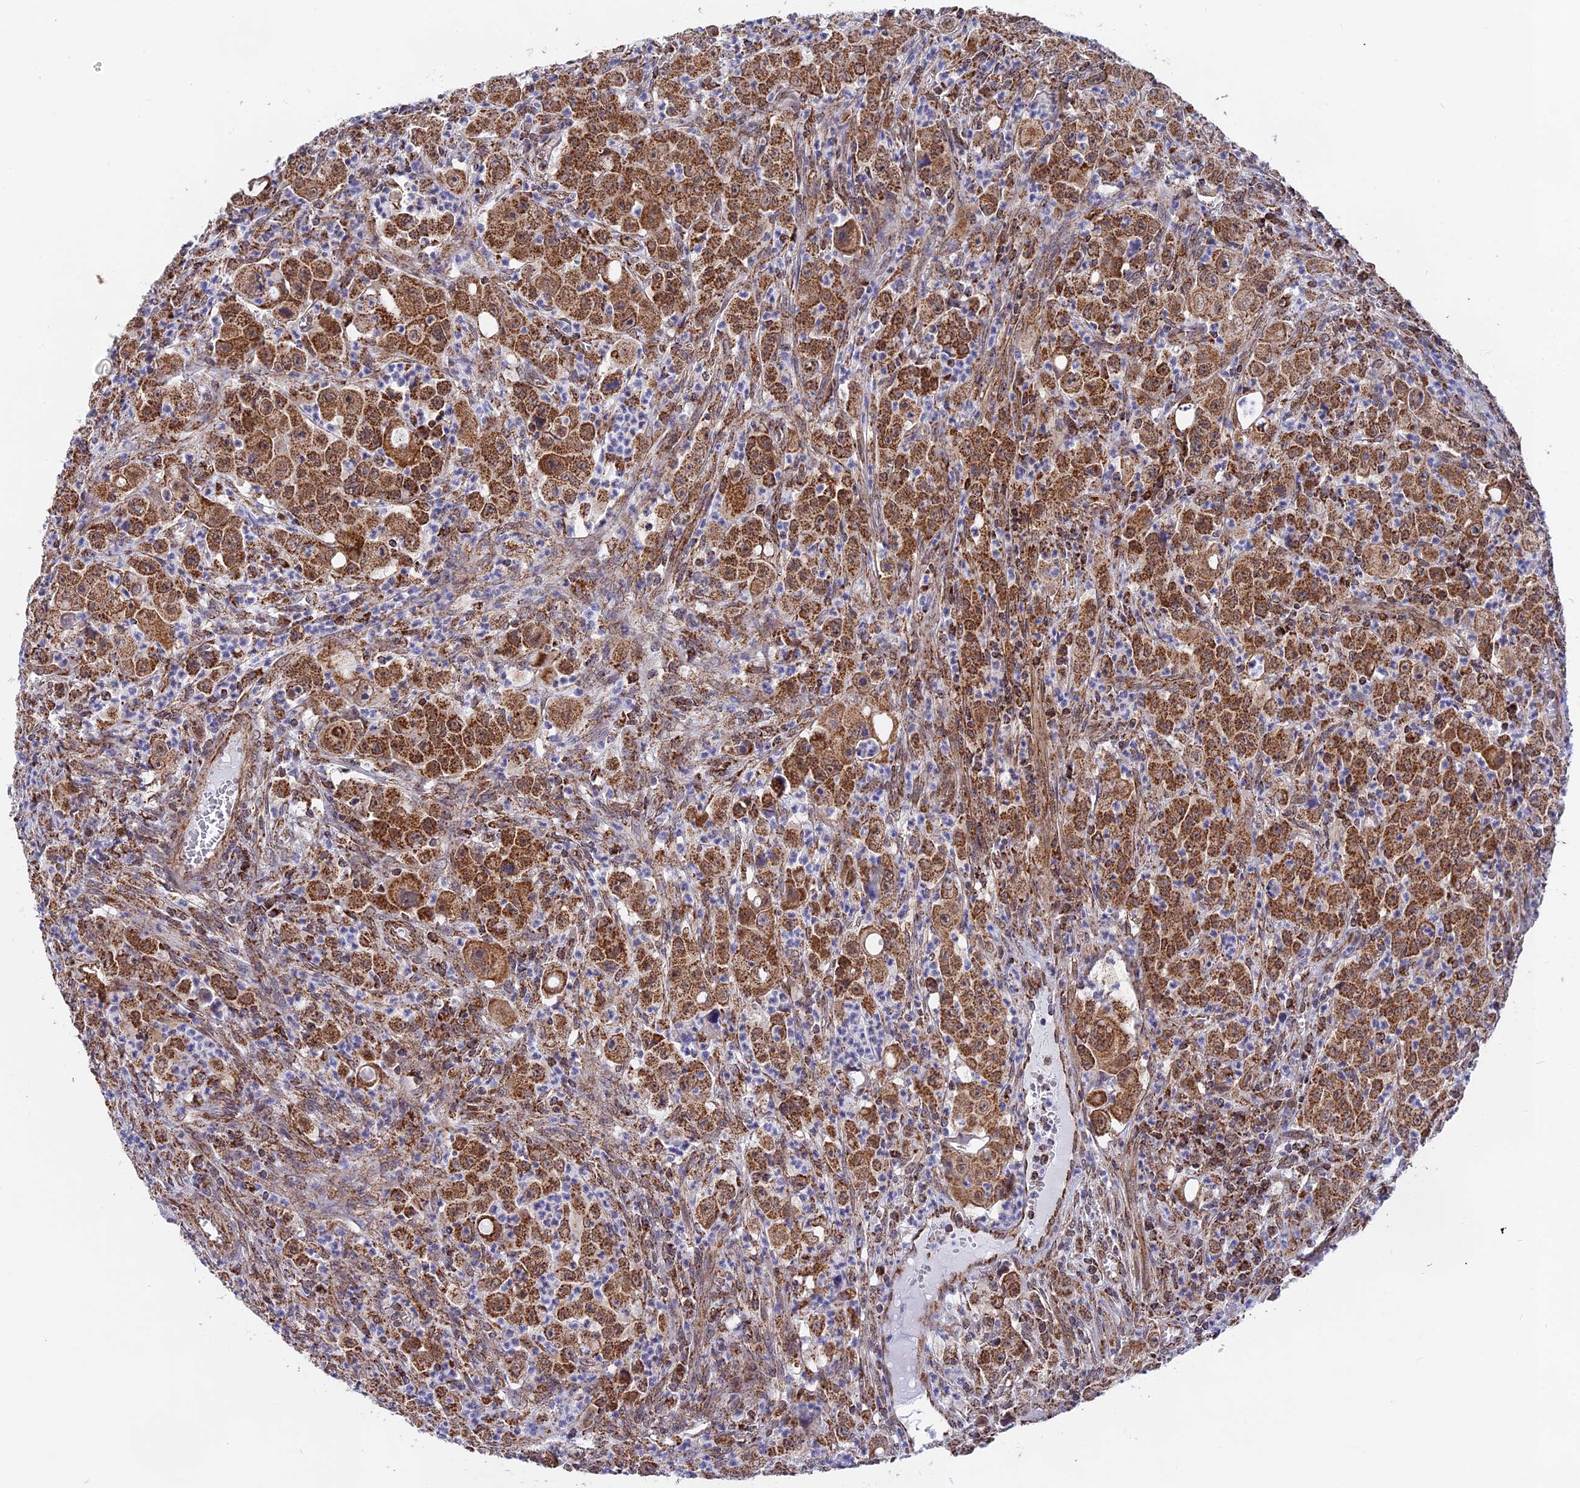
{"staining": {"intensity": "strong", "quantity": ">75%", "location": "cytoplasmic/membranous"}, "tissue": "colorectal cancer", "cell_type": "Tumor cells", "image_type": "cancer", "snomed": [{"axis": "morphology", "description": "Adenocarcinoma, NOS"}, {"axis": "topography", "description": "Colon"}], "caption": "The image demonstrates immunohistochemical staining of adenocarcinoma (colorectal). There is strong cytoplasmic/membranous positivity is seen in approximately >75% of tumor cells. The staining is performed using DAB (3,3'-diaminobenzidine) brown chromogen to label protein expression. The nuclei are counter-stained blue using hematoxylin.", "gene": "CDC16", "patient": {"sex": "male", "age": 51}}